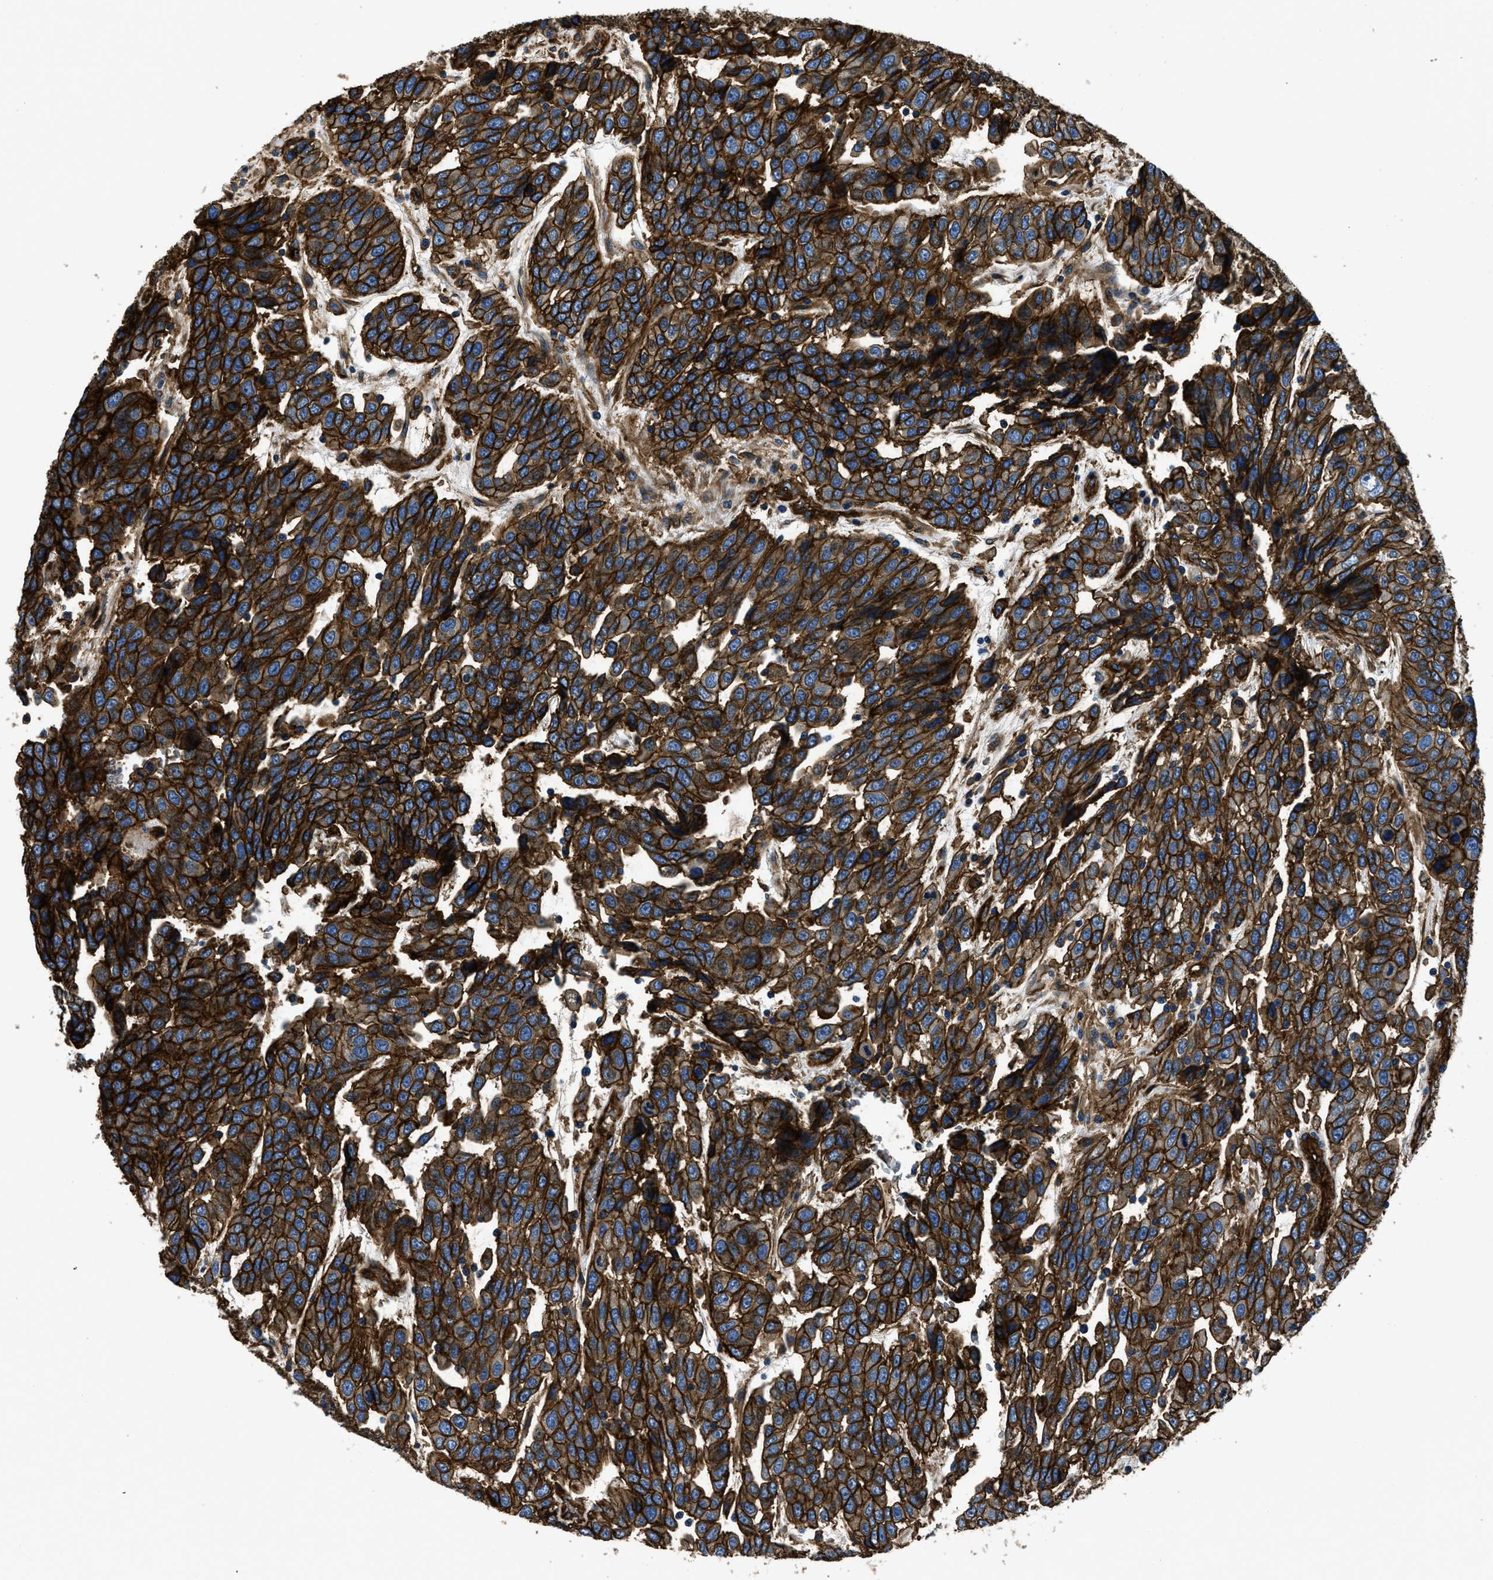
{"staining": {"intensity": "strong", "quantity": ">75%", "location": "cytoplasmic/membranous"}, "tissue": "urothelial cancer", "cell_type": "Tumor cells", "image_type": "cancer", "snomed": [{"axis": "morphology", "description": "Urothelial carcinoma, High grade"}, {"axis": "topography", "description": "Urinary bladder"}], "caption": "IHC (DAB (3,3'-diaminobenzidine)) staining of urothelial cancer displays strong cytoplasmic/membranous protein staining in approximately >75% of tumor cells.", "gene": "CD276", "patient": {"sex": "female", "age": 80}}